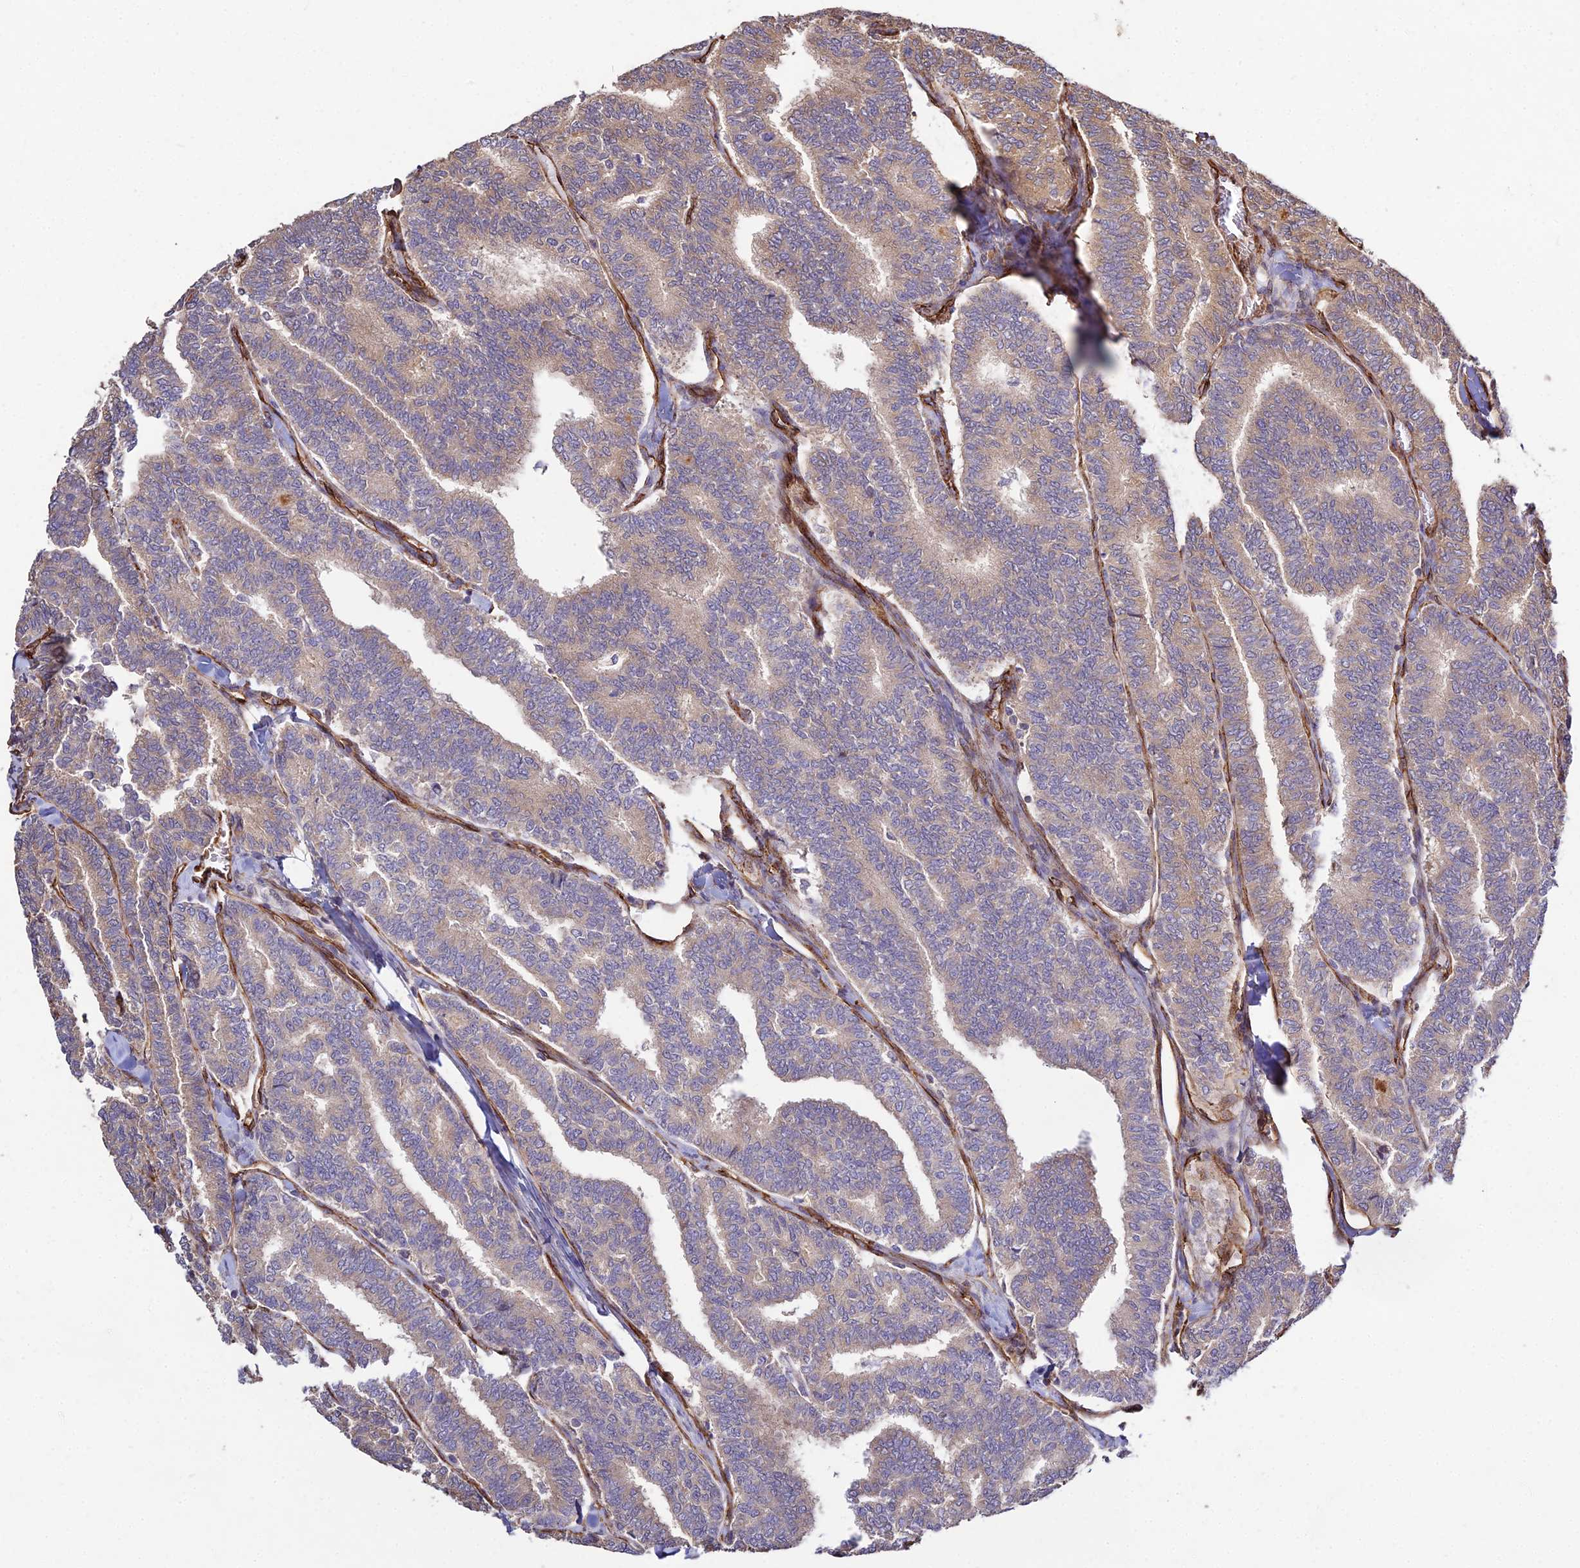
{"staining": {"intensity": "moderate", "quantity": ">75%", "location": "cytoplasmic/membranous"}, "tissue": "thyroid cancer", "cell_type": "Tumor cells", "image_type": "cancer", "snomed": [{"axis": "morphology", "description": "Papillary adenocarcinoma, NOS"}, {"axis": "topography", "description": "Thyroid gland"}], "caption": "Protein analysis of thyroid papillary adenocarcinoma tissue reveals moderate cytoplasmic/membranous staining in about >75% of tumor cells. The staining is performed using DAB (3,3'-diaminobenzidine) brown chromogen to label protein expression. The nuclei are counter-stained blue using hematoxylin.", "gene": "GRTP1", "patient": {"sex": "female", "age": 35}}